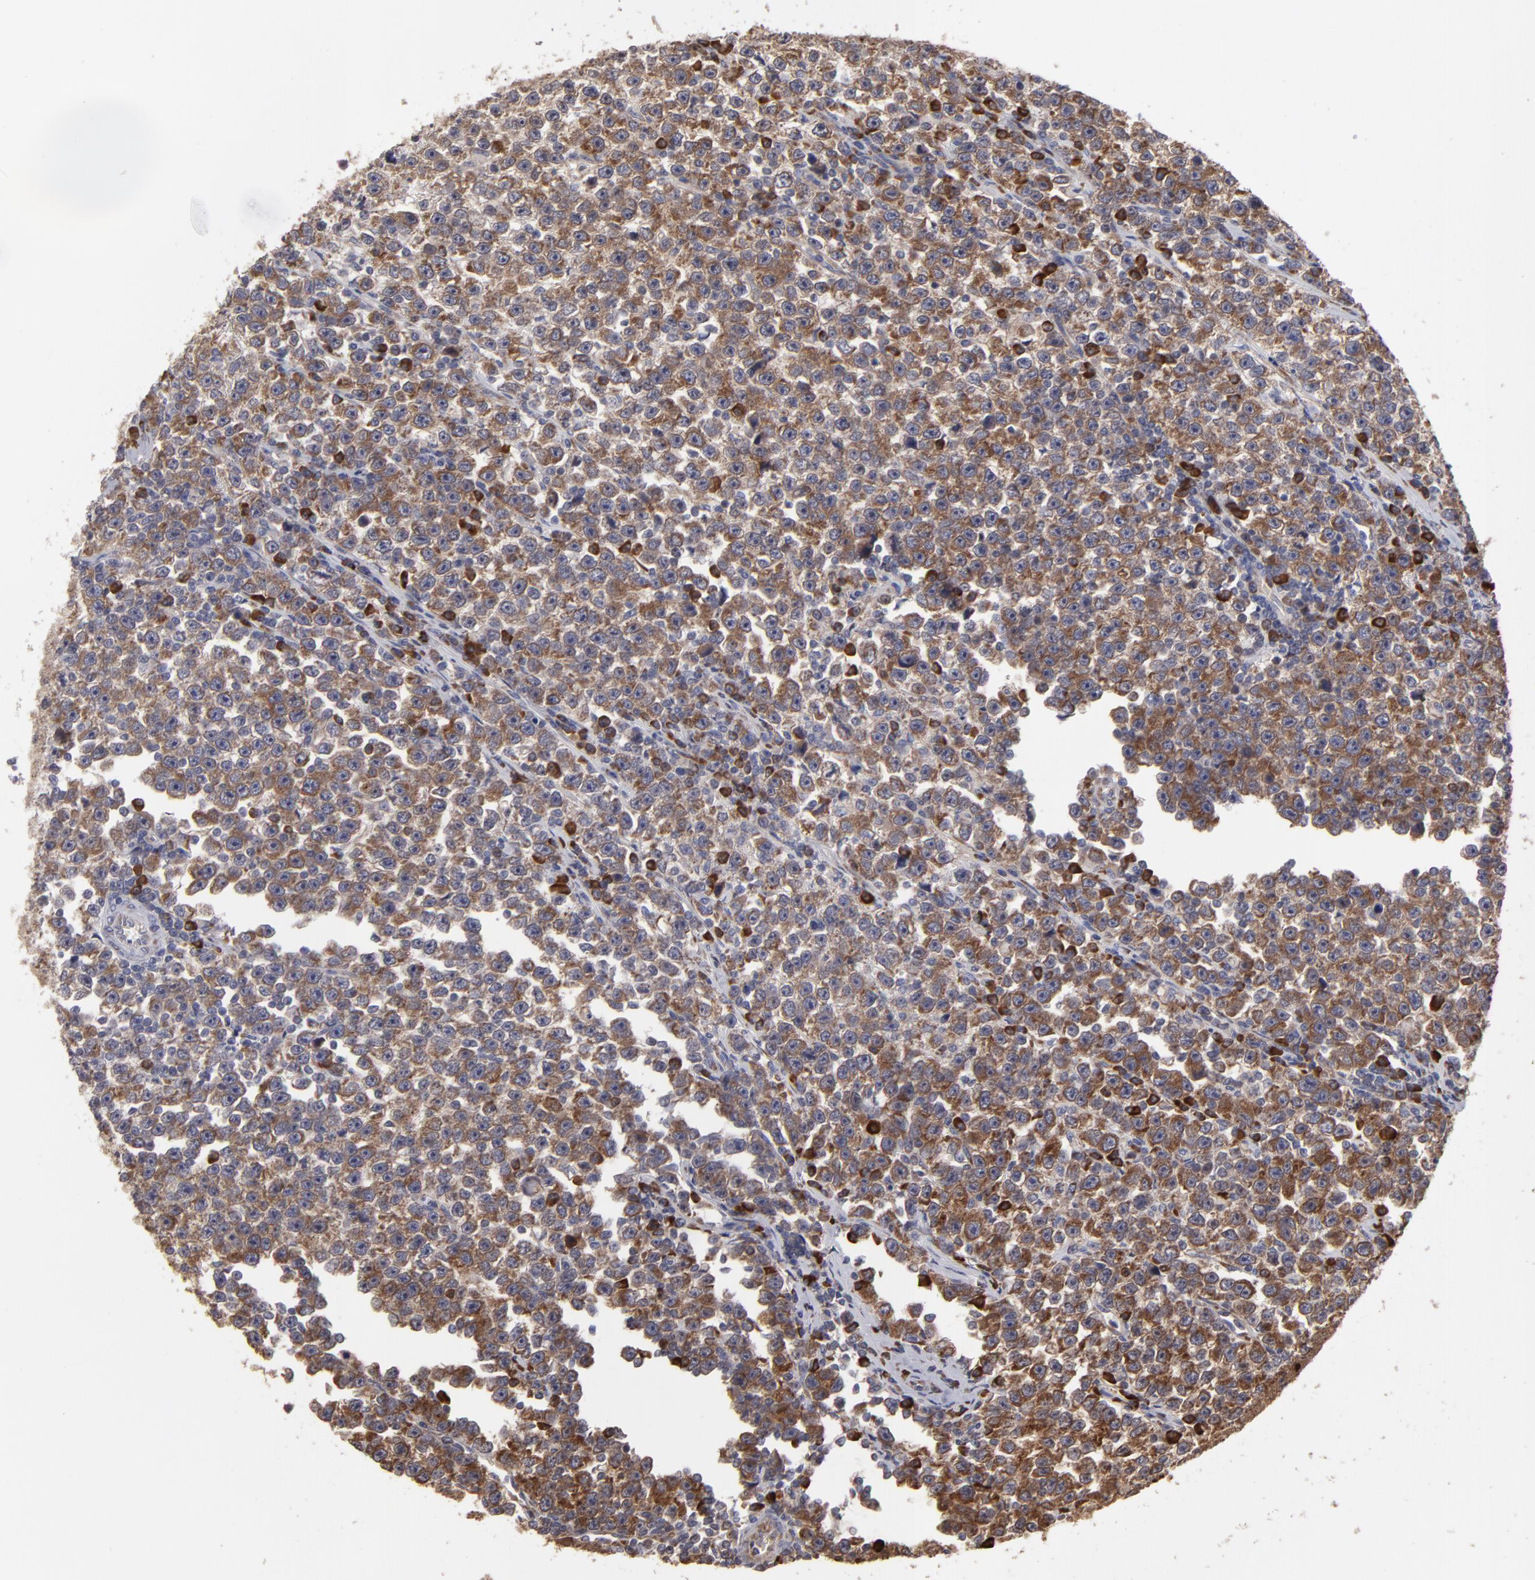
{"staining": {"intensity": "strong", "quantity": ">75%", "location": "cytoplasmic/membranous"}, "tissue": "testis cancer", "cell_type": "Tumor cells", "image_type": "cancer", "snomed": [{"axis": "morphology", "description": "Seminoma, NOS"}, {"axis": "topography", "description": "Testis"}], "caption": "Testis cancer (seminoma) tissue demonstrates strong cytoplasmic/membranous positivity in approximately >75% of tumor cells", "gene": "SND1", "patient": {"sex": "male", "age": 43}}